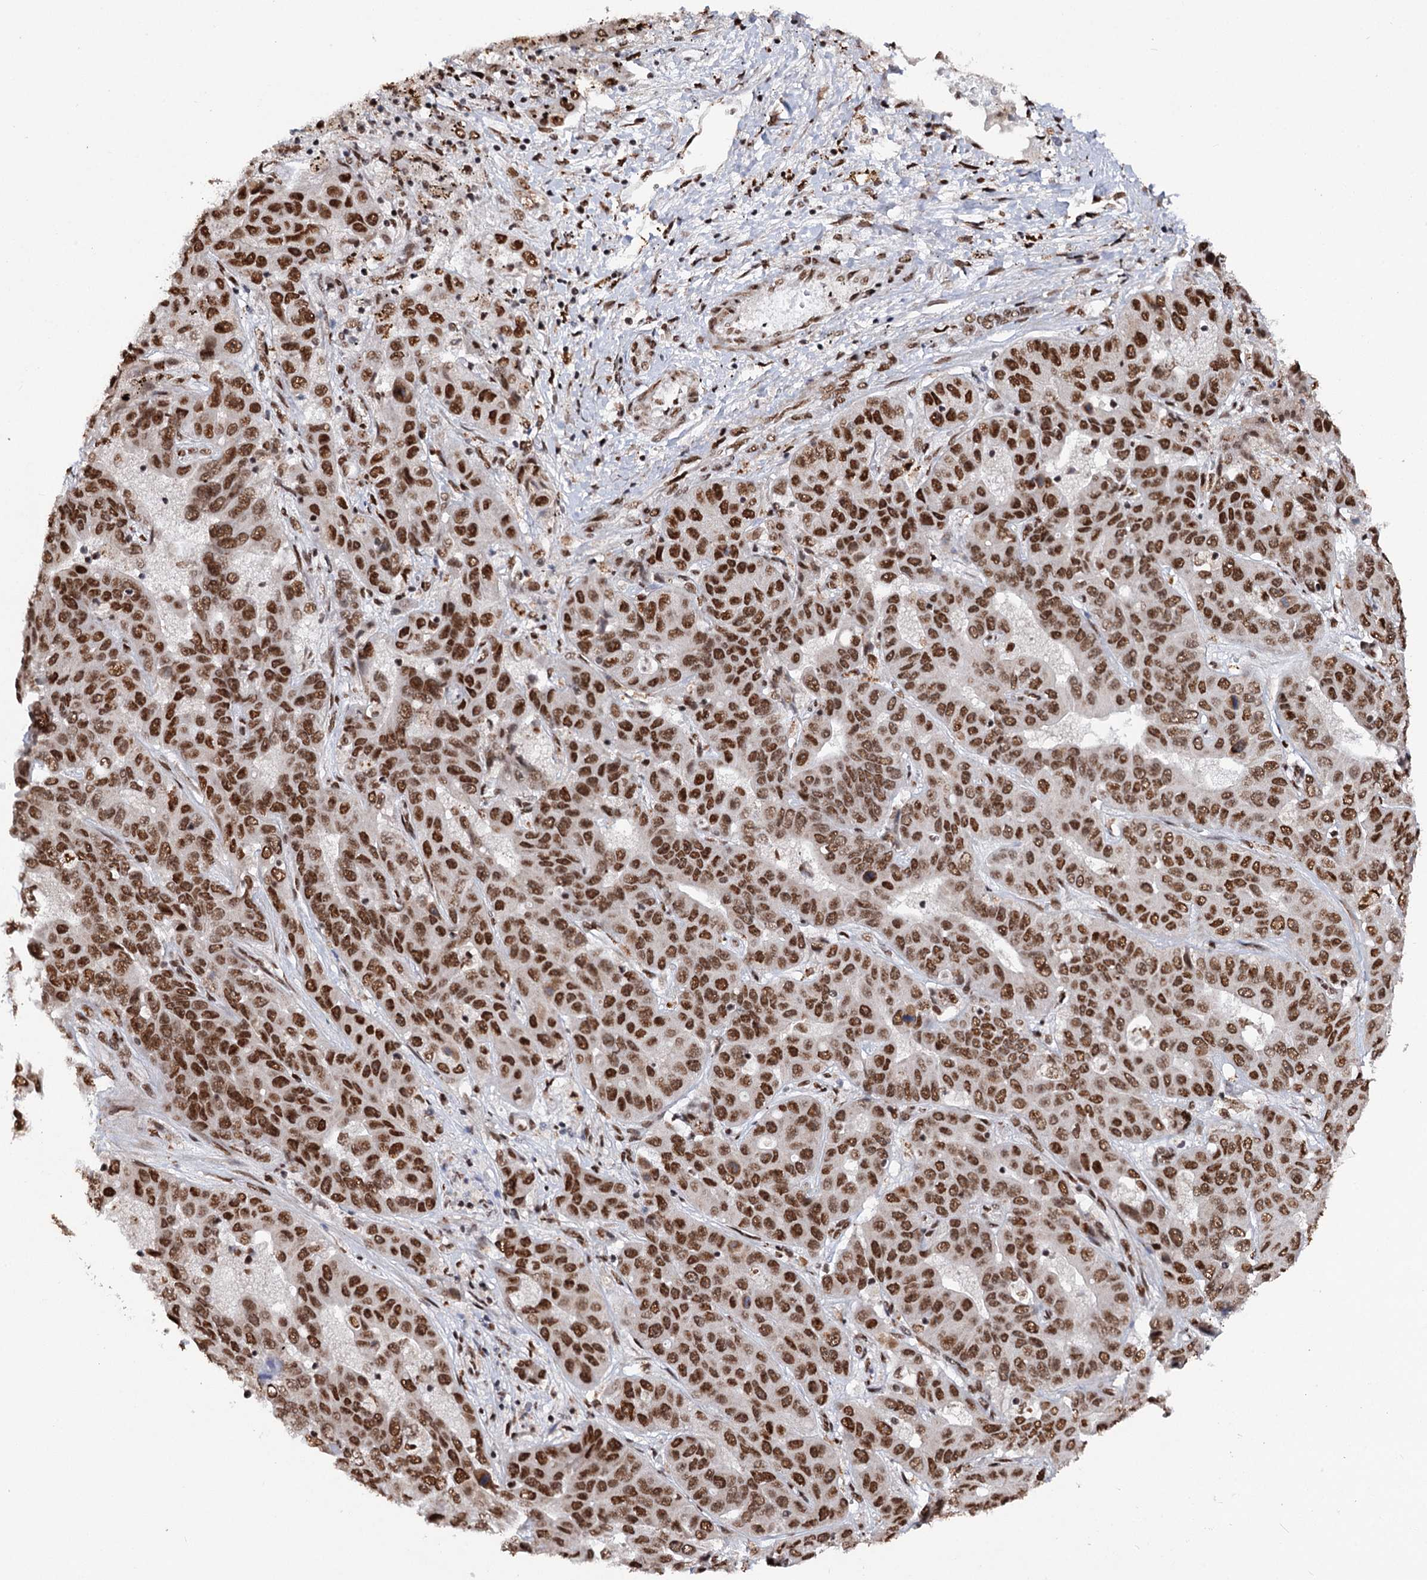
{"staining": {"intensity": "strong", "quantity": ">75%", "location": "nuclear"}, "tissue": "liver cancer", "cell_type": "Tumor cells", "image_type": "cancer", "snomed": [{"axis": "morphology", "description": "Cholangiocarcinoma"}, {"axis": "topography", "description": "Liver"}], "caption": "A micrograph showing strong nuclear staining in about >75% of tumor cells in cholangiocarcinoma (liver), as visualized by brown immunohistochemical staining.", "gene": "MATR3", "patient": {"sex": "female", "age": 52}}